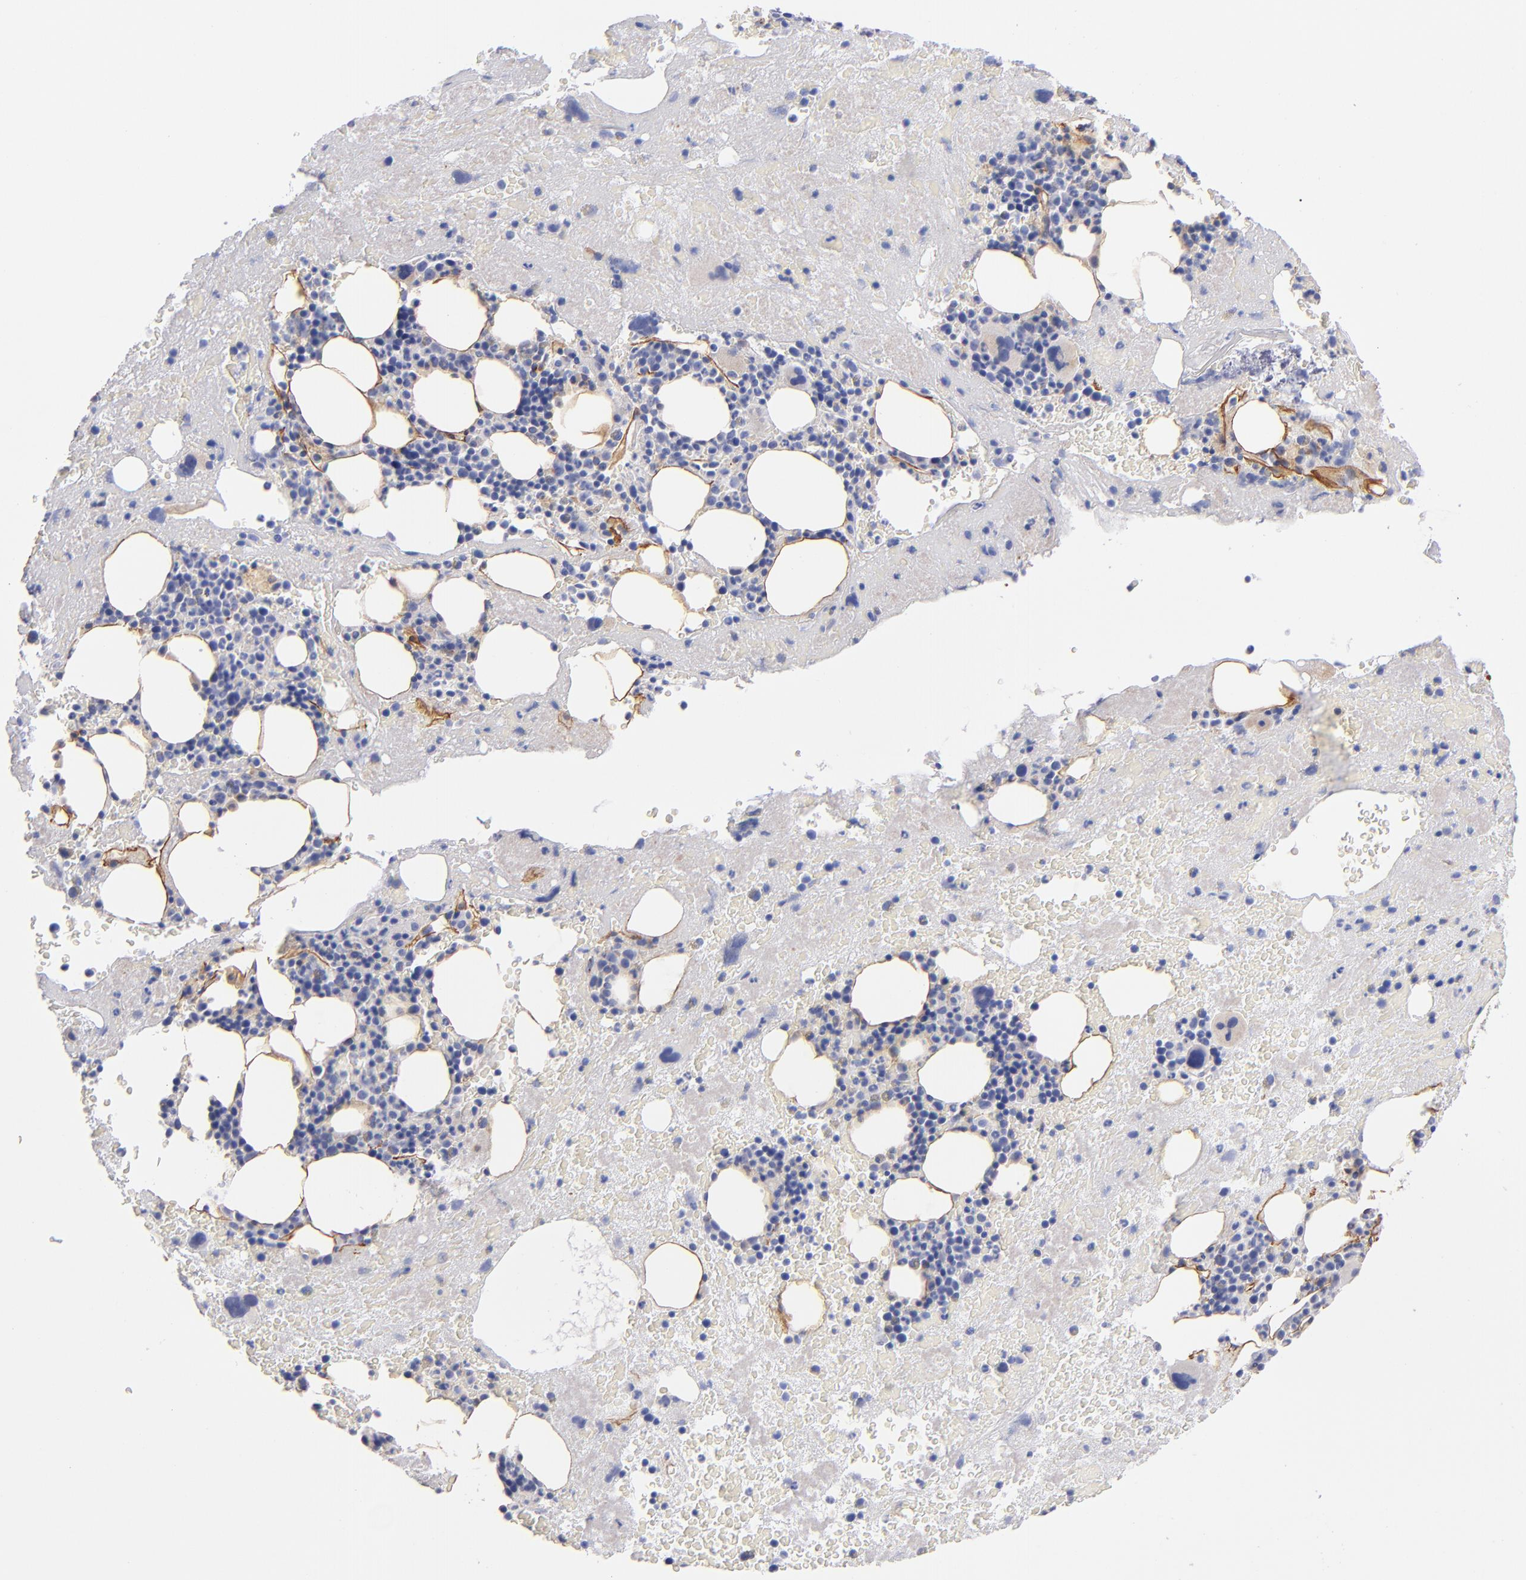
{"staining": {"intensity": "negative", "quantity": "none", "location": "none"}, "tissue": "bone marrow", "cell_type": "Hematopoietic cells", "image_type": "normal", "snomed": [{"axis": "morphology", "description": "Normal tissue, NOS"}, {"axis": "topography", "description": "Bone marrow"}], "caption": "DAB (3,3'-diaminobenzidine) immunohistochemical staining of benign human bone marrow reveals no significant positivity in hematopoietic cells. The staining is performed using DAB (3,3'-diaminobenzidine) brown chromogen with nuclei counter-stained in using hematoxylin.", "gene": "LAMC1", "patient": {"sex": "male", "age": 76}}